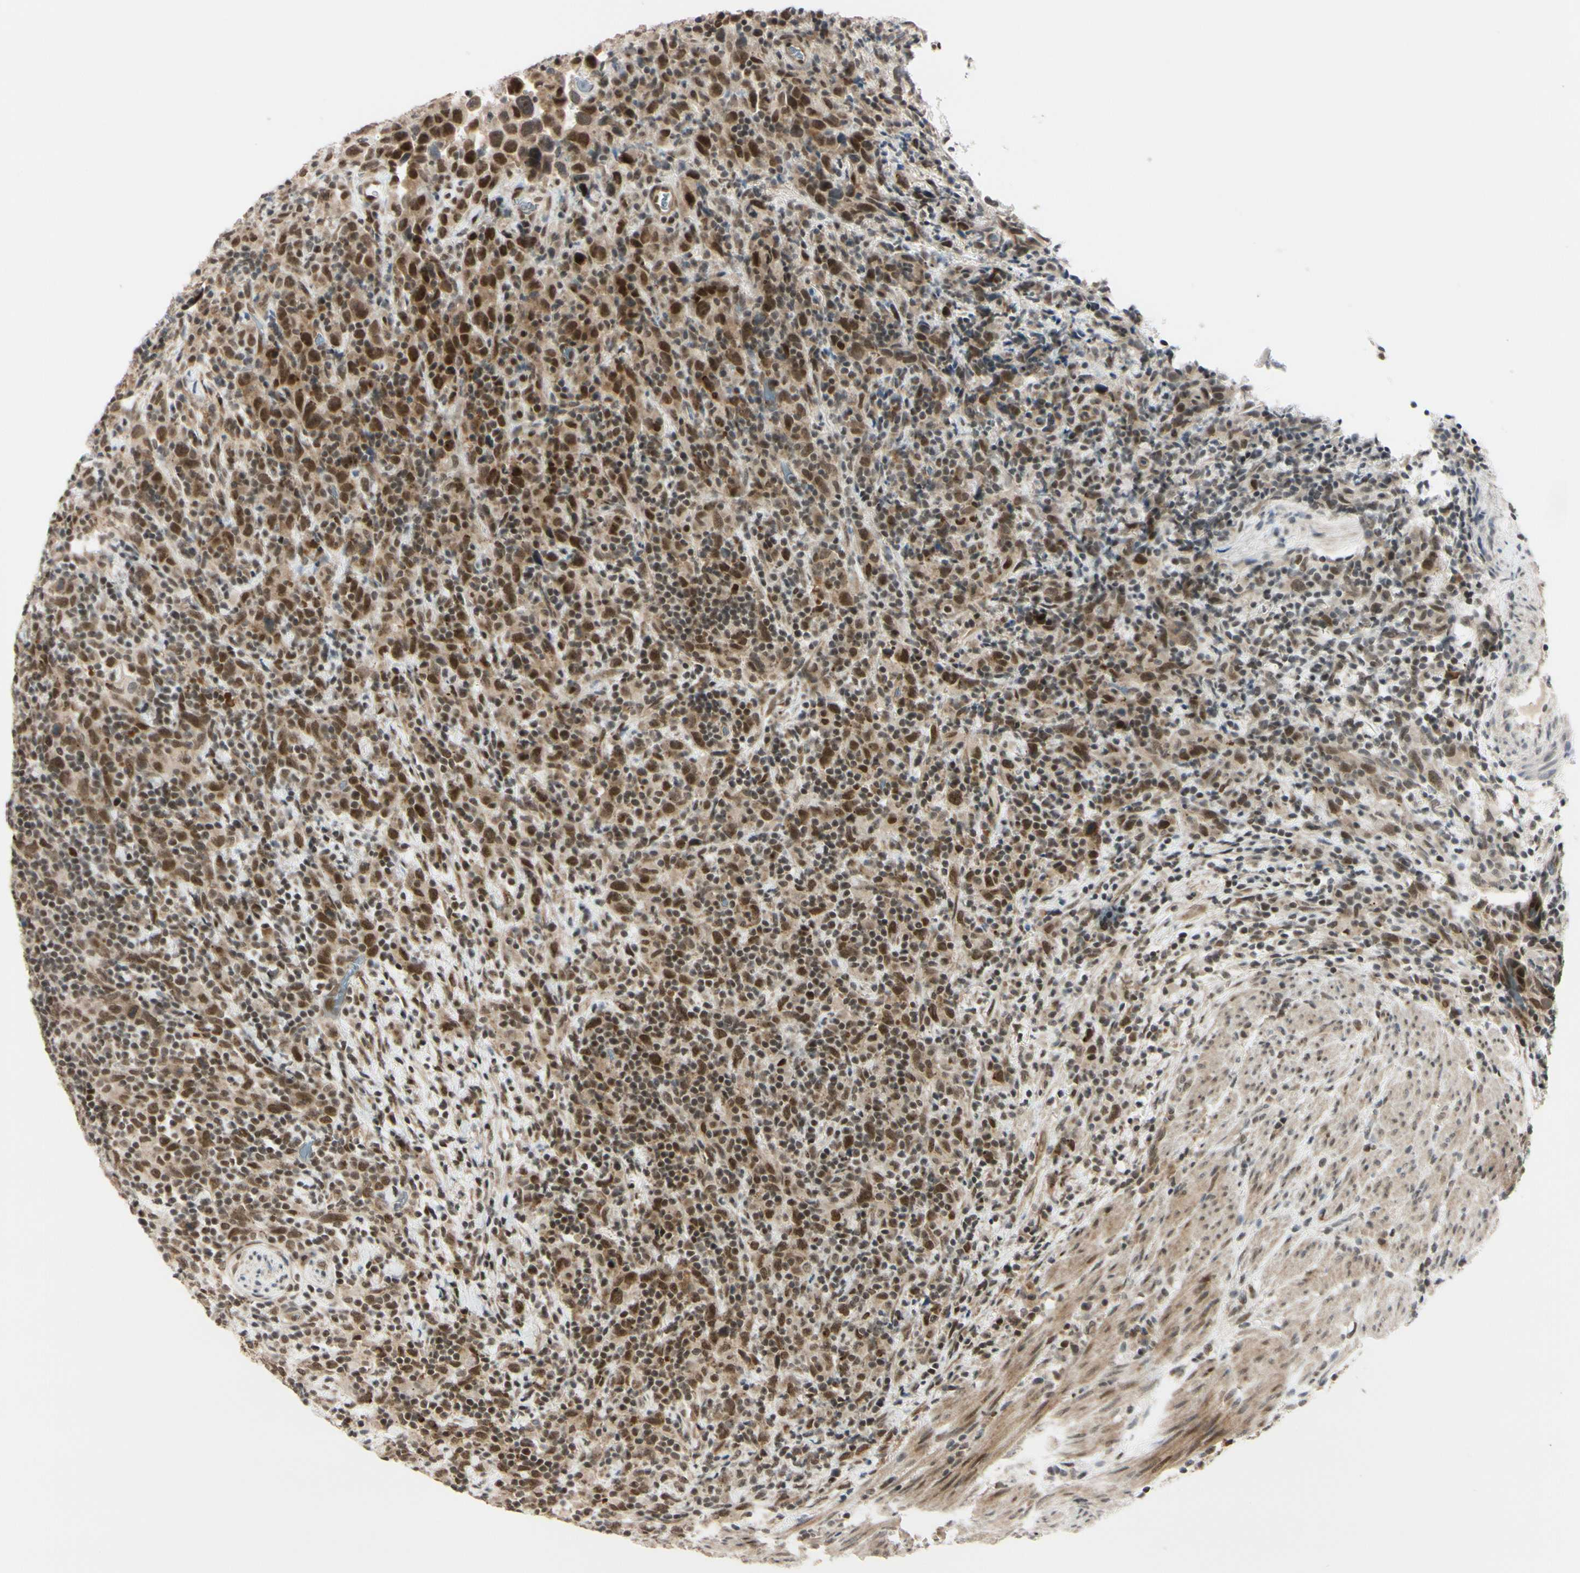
{"staining": {"intensity": "moderate", "quantity": ">75%", "location": "cytoplasmic/membranous,nuclear"}, "tissue": "urothelial cancer", "cell_type": "Tumor cells", "image_type": "cancer", "snomed": [{"axis": "morphology", "description": "Urothelial carcinoma, High grade"}, {"axis": "topography", "description": "Urinary bladder"}], "caption": "Urothelial cancer was stained to show a protein in brown. There is medium levels of moderate cytoplasmic/membranous and nuclear expression in about >75% of tumor cells.", "gene": "BRMS1", "patient": {"sex": "male", "age": 61}}